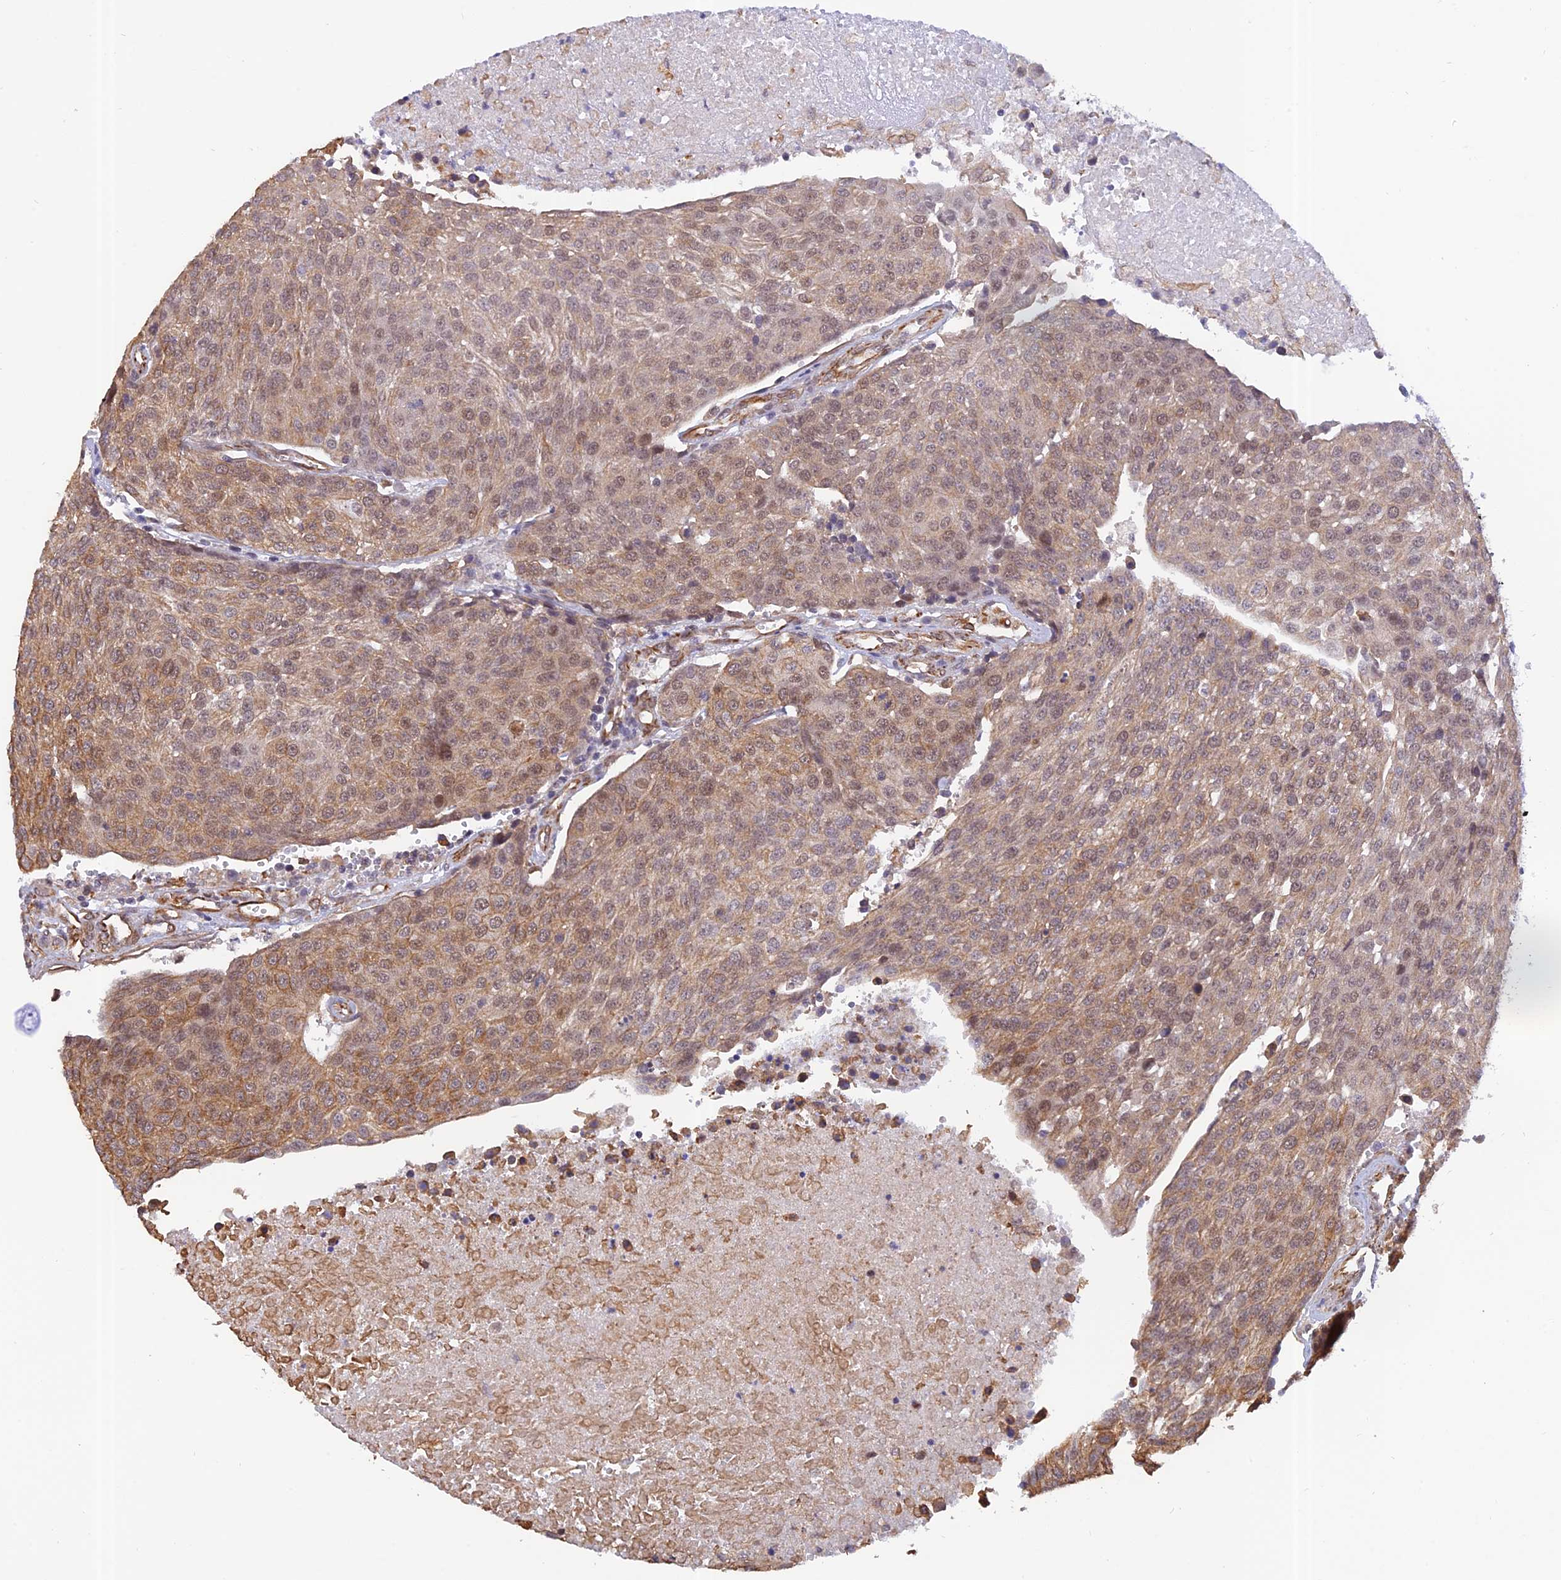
{"staining": {"intensity": "moderate", "quantity": ">75%", "location": "cytoplasmic/membranous,nuclear"}, "tissue": "urothelial cancer", "cell_type": "Tumor cells", "image_type": "cancer", "snomed": [{"axis": "morphology", "description": "Urothelial carcinoma, High grade"}, {"axis": "topography", "description": "Urinary bladder"}], "caption": "This histopathology image exhibits urothelial carcinoma (high-grade) stained with immunohistochemistry (IHC) to label a protein in brown. The cytoplasmic/membranous and nuclear of tumor cells show moderate positivity for the protein. Nuclei are counter-stained blue.", "gene": "PAGR1", "patient": {"sex": "female", "age": 85}}